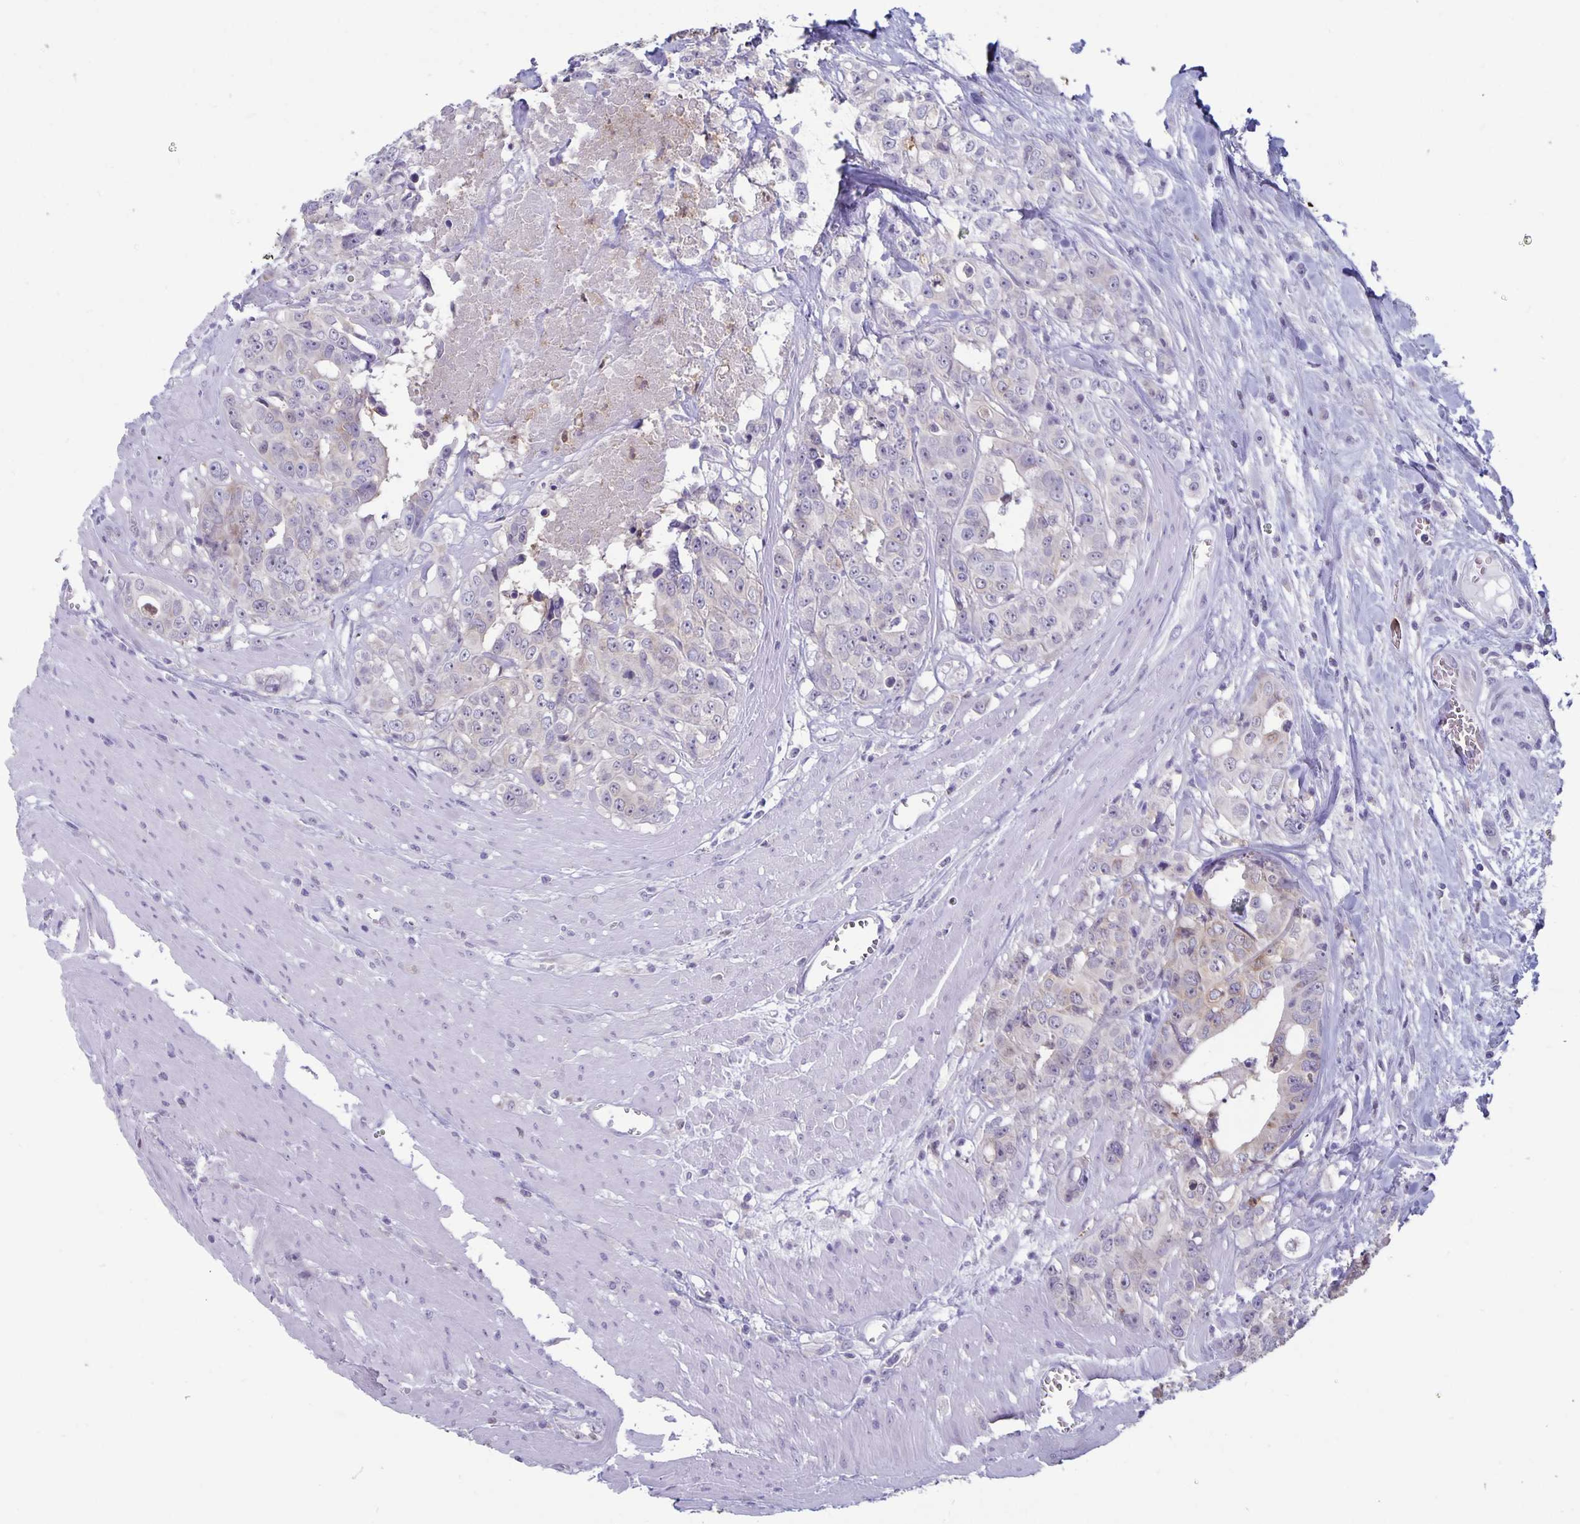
{"staining": {"intensity": "negative", "quantity": "none", "location": "none"}, "tissue": "colorectal cancer", "cell_type": "Tumor cells", "image_type": "cancer", "snomed": [{"axis": "morphology", "description": "Adenocarcinoma, NOS"}, {"axis": "topography", "description": "Rectum"}], "caption": "A high-resolution histopathology image shows IHC staining of colorectal adenocarcinoma, which reveals no significant expression in tumor cells. (Stains: DAB immunohistochemistry with hematoxylin counter stain, Microscopy: brightfield microscopy at high magnification).", "gene": "PLCB3", "patient": {"sex": "female", "age": 62}}